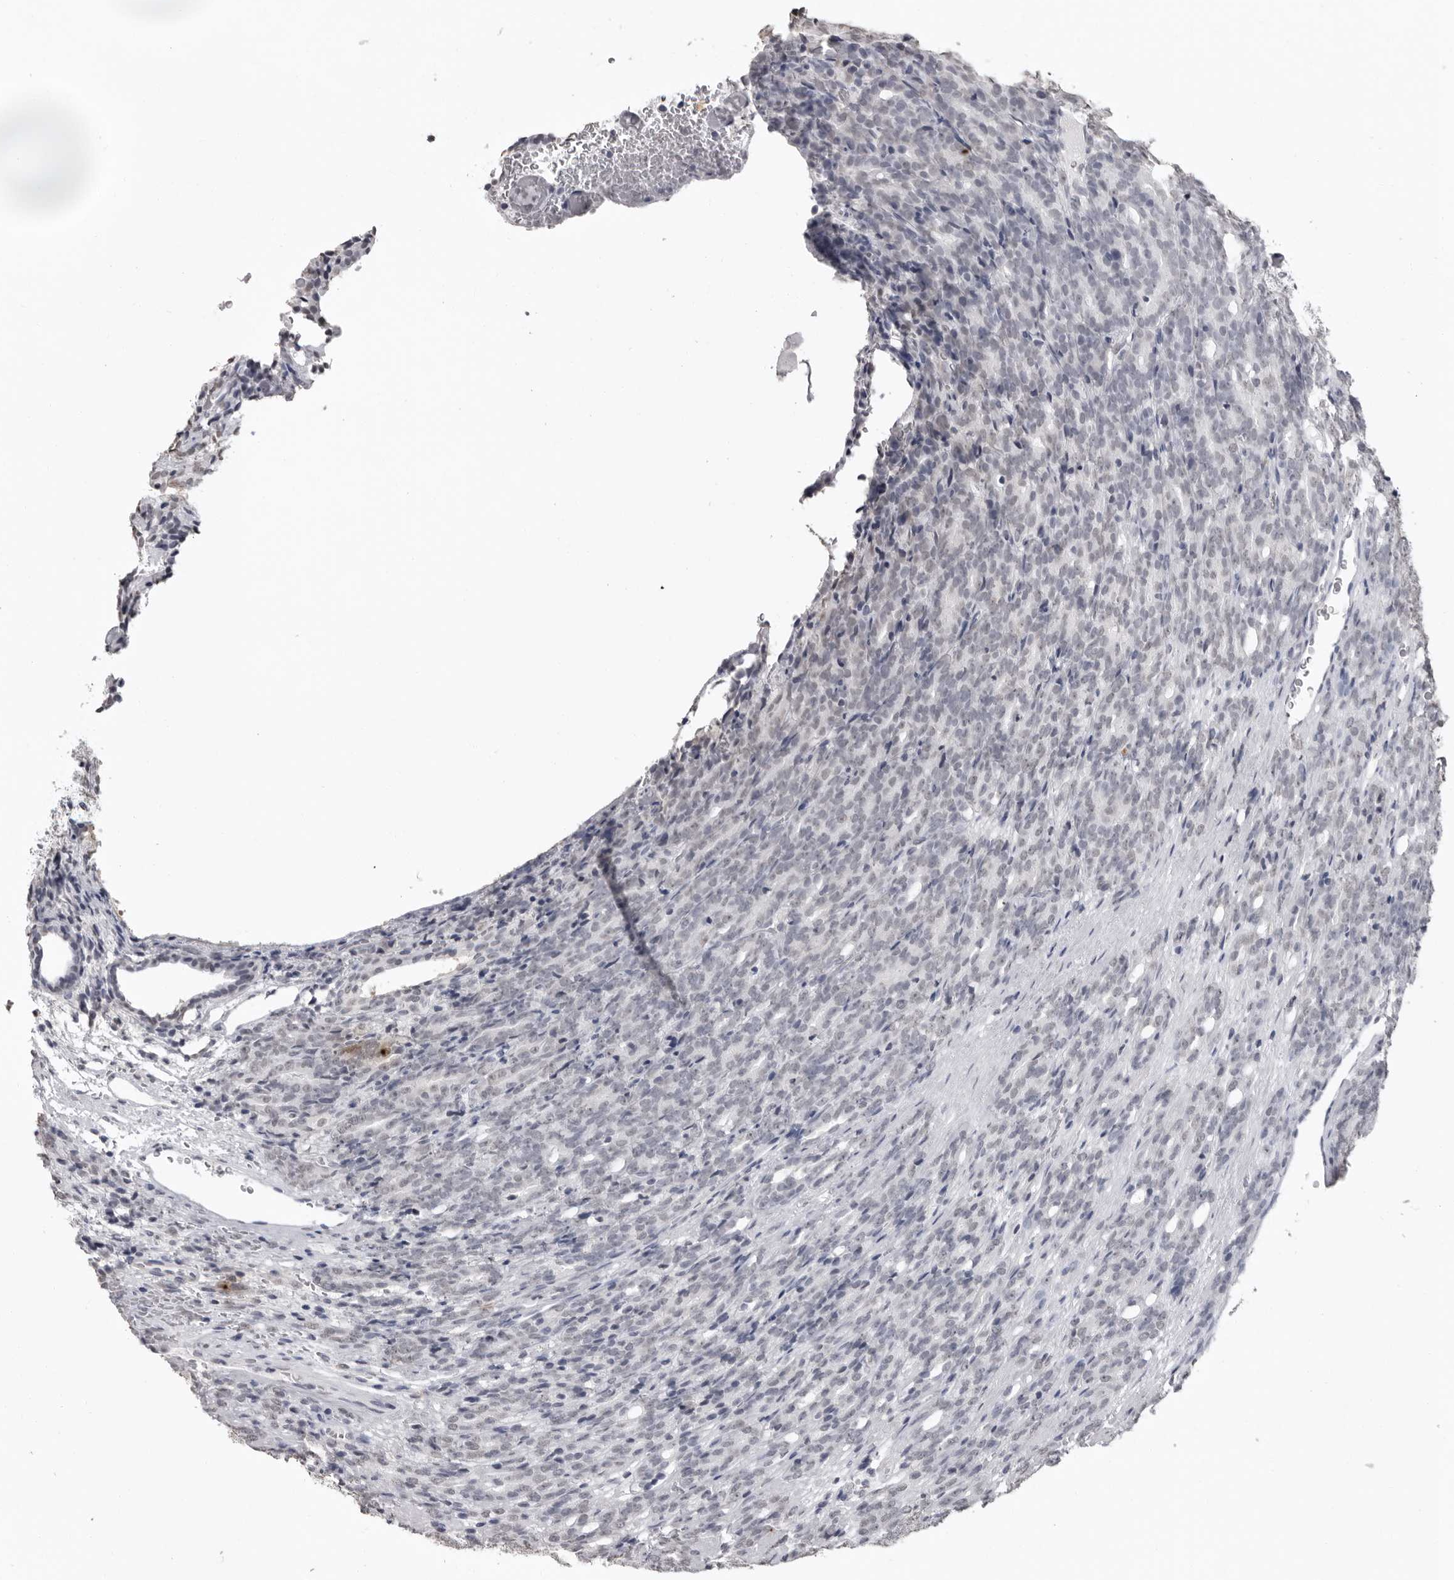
{"staining": {"intensity": "negative", "quantity": "none", "location": "none"}, "tissue": "prostate cancer", "cell_type": "Tumor cells", "image_type": "cancer", "snomed": [{"axis": "morphology", "description": "Adenocarcinoma, High grade"}, {"axis": "topography", "description": "Prostate"}], "caption": "This image is of prostate adenocarcinoma (high-grade) stained with IHC to label a protein in brown with the nuclei are counter-stained blue. There is no positivity in tumor cells. The staining was performed using DAB to visualize the protein expression in brown, while the nuclei were stained in blue with hematoxylin (Magnification: 20x).", "gene": "HEPACAM", "patient": {"sex": "male", "age": 62}}